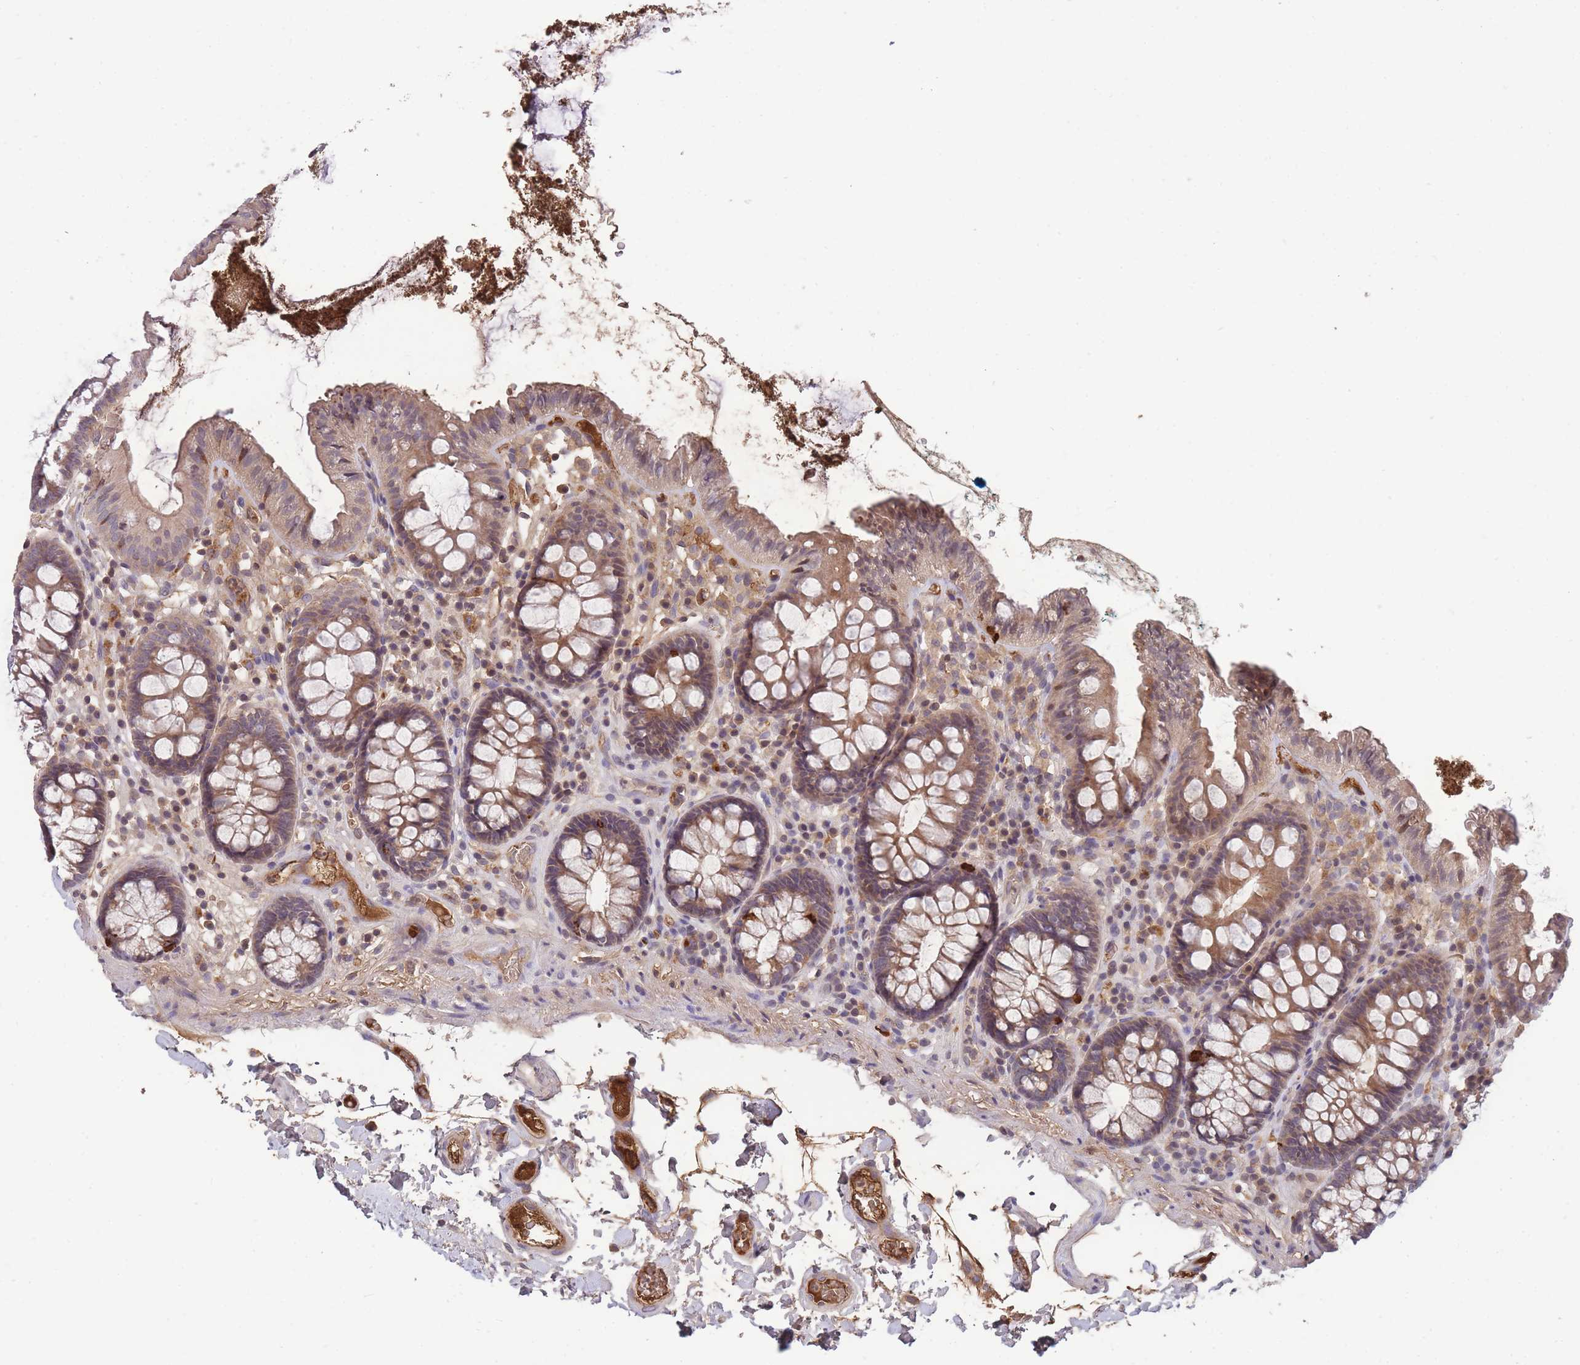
{"staining": {"intensity": "moderate", "quantity": ">75%", "location": "cytoplasmic/membranous"}, "tissue": "colon", "cell_type": "Endothelial cells", "image_type": "normal", "snomed": [{"axis": "morphology", "description": "Normal tissue, NOS"}, {"axis": "topography", "description": "Colon"}], "caption": "A medium amount of moderate cytoplasmic/membranous expression is present in approximately >75% of endothelial cells in normal colon. The staining was performed using DAB (3,3'-diaminobenzidine) to visualize the protein expression in brown, while the nuclei were stained in blue with hematoxylin (Magnification: 20x).", "gene": "RALGDS", "patient": {"sex": "male", "age": 84}}